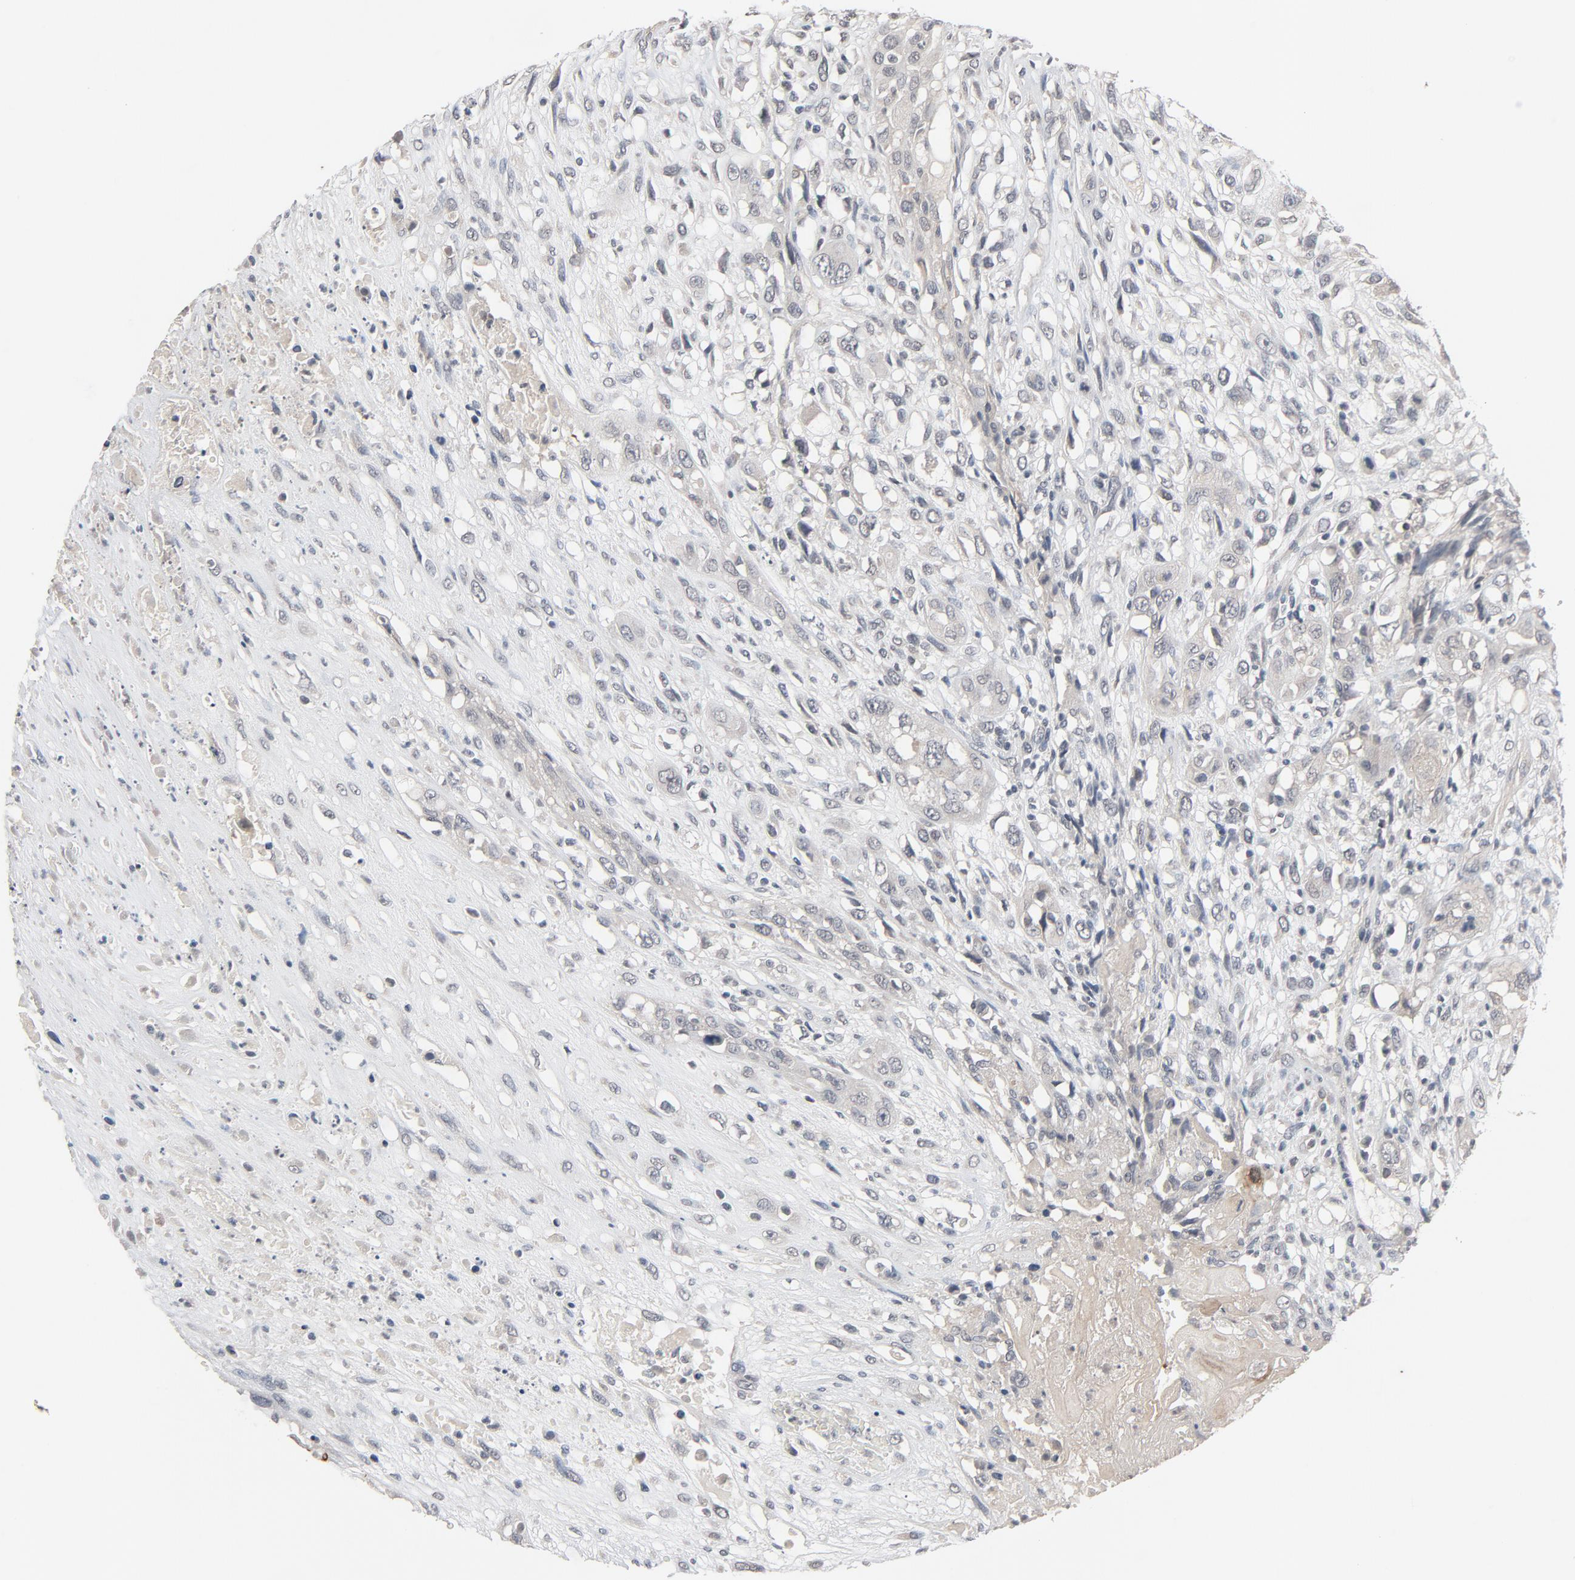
{"staining": {"intensity": "negative", "quantity": "none", "location": "none"}, "tissue": "head and neck cancer", "cell_type": "Tumor cells", "image_type": "cancer", "snomed": [{"axis": "morphology", "description": "Necrosis, NOS"}, {"axis": "morphology", "description": "Neoplasm, malignant, NOS"}, {"axis": "topography", "description": "Salivary gland"}, {"axis": "topography", "description": "Head-Neck"}], "caption": "A high-resolution micrograph shows immunohistochemistry staining of head and neck cancer (neoplasm (malignant)), which demonstrates no significant expression in tumor cells.", "gene": "MT3", "patient": {"sex": "male", "age": 43}}